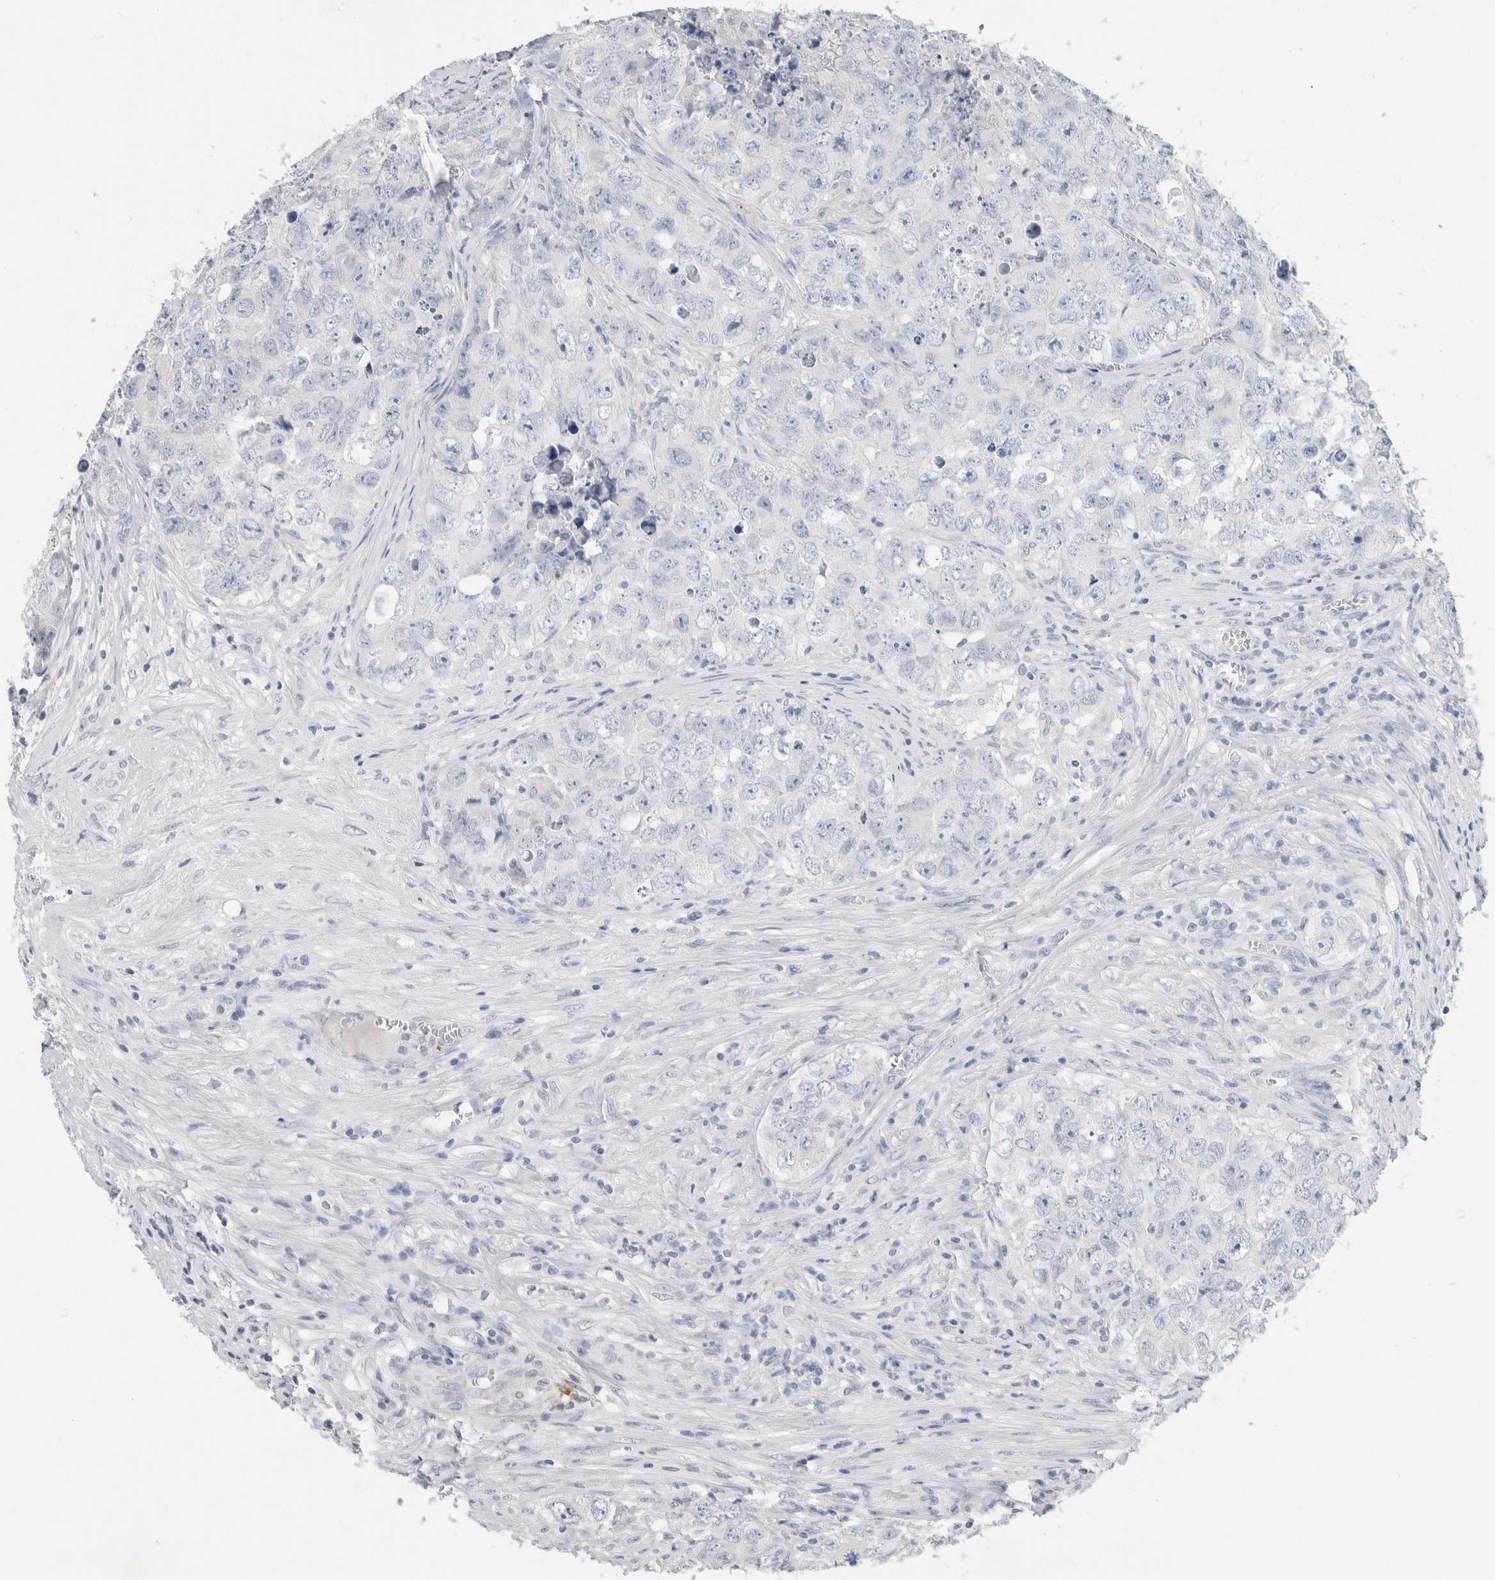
{"staining": {"intensity": "negative", "quantity": "none", "location": "none"}, "tissue": "testis cancer", "cell_type": "Tumor cells", "image_type": "cancer", "snomed": [{"axis": "morphology", "description": "Seminoma, NOS"}, {"axis": "morphology", "description": "Carcinoma, Embryonal, NOS"}, {"axis": "topography", "description": "Testis"}], "caption": "Image shows no protein expression in tumor cells of testis cancer tissue.", "gene": "BCAN", "patient": {"sex": "male", "age": 43}}